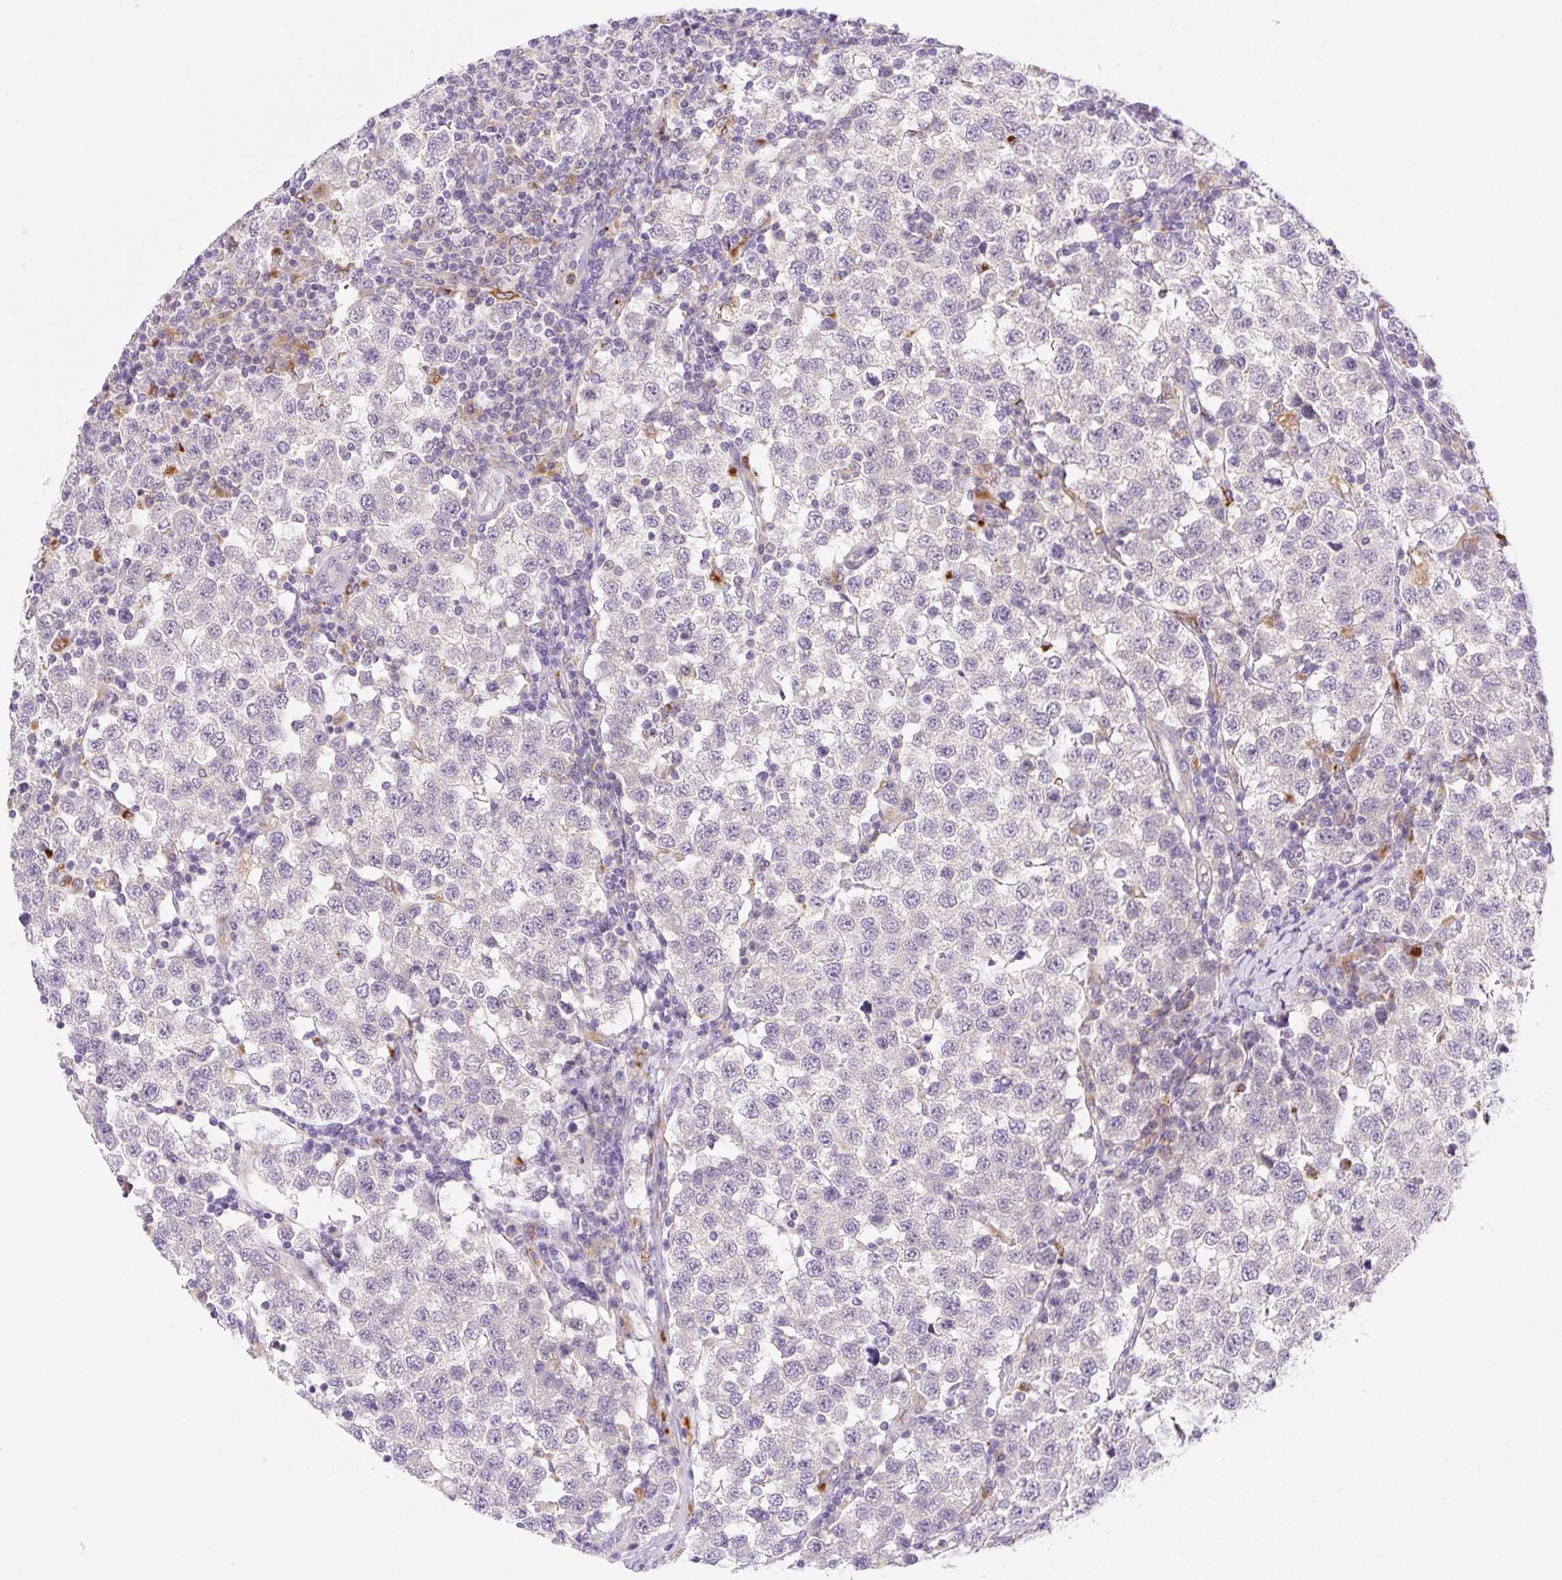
{"staining": {"intensity": "negative", "quantity": "none", "location": "none"}, "tissue": "testis cancer", "cell_type": "Tumor cells", "image_type": "cancer", "snomed": [{"axis": "morphology", "description": "Seminoma, NOS"}, {"axis": "topography", "description": "Testis"}], "caption": "An image of seminoma (testis) stained for a protein reveals no brown staining in tumor cells.", "gene": "CEBPZOS", "patient": {"sex": "male", "age": 34}}